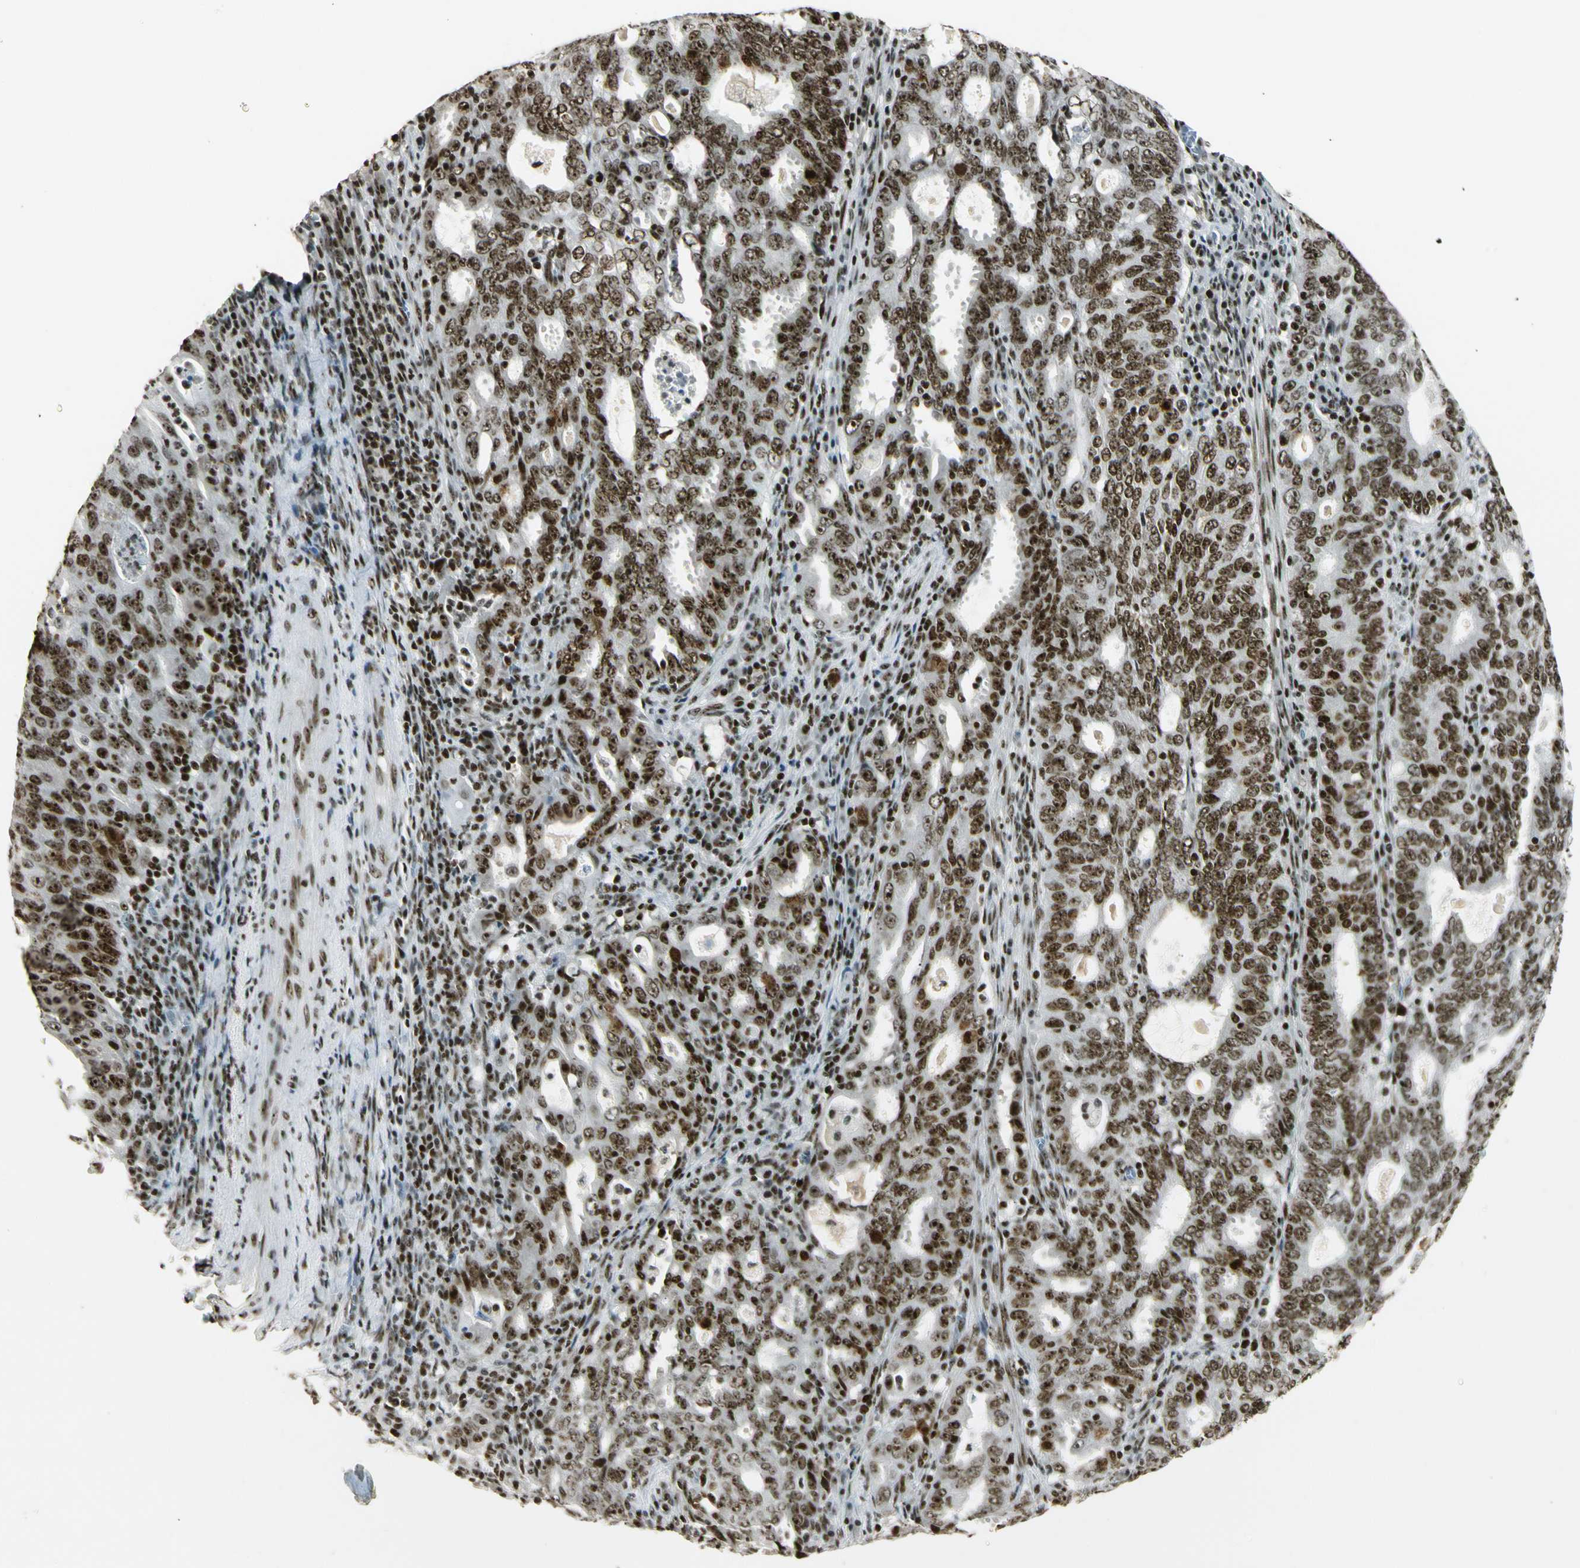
{"staining": {"intensity": "strong", "quantity": ">75%", "location": "nuclear"}, "tissue": "cervical cancer", "cell_type": "Tumor cells", "image_type": "cancer", "snomed": [{"axis": "morphology", "description": "Adenocarcinoma, NOS"}, {"axis": "topography", "description": "Cervix"}], "caption": "Human adenocarcinoma (cervical) stained for a protein (brown) exhibits strong nuclear positive expression in approximately >75% of tumor cells.", "gene": "UBTF", "patient": {"sex": "female", "age": 44}}